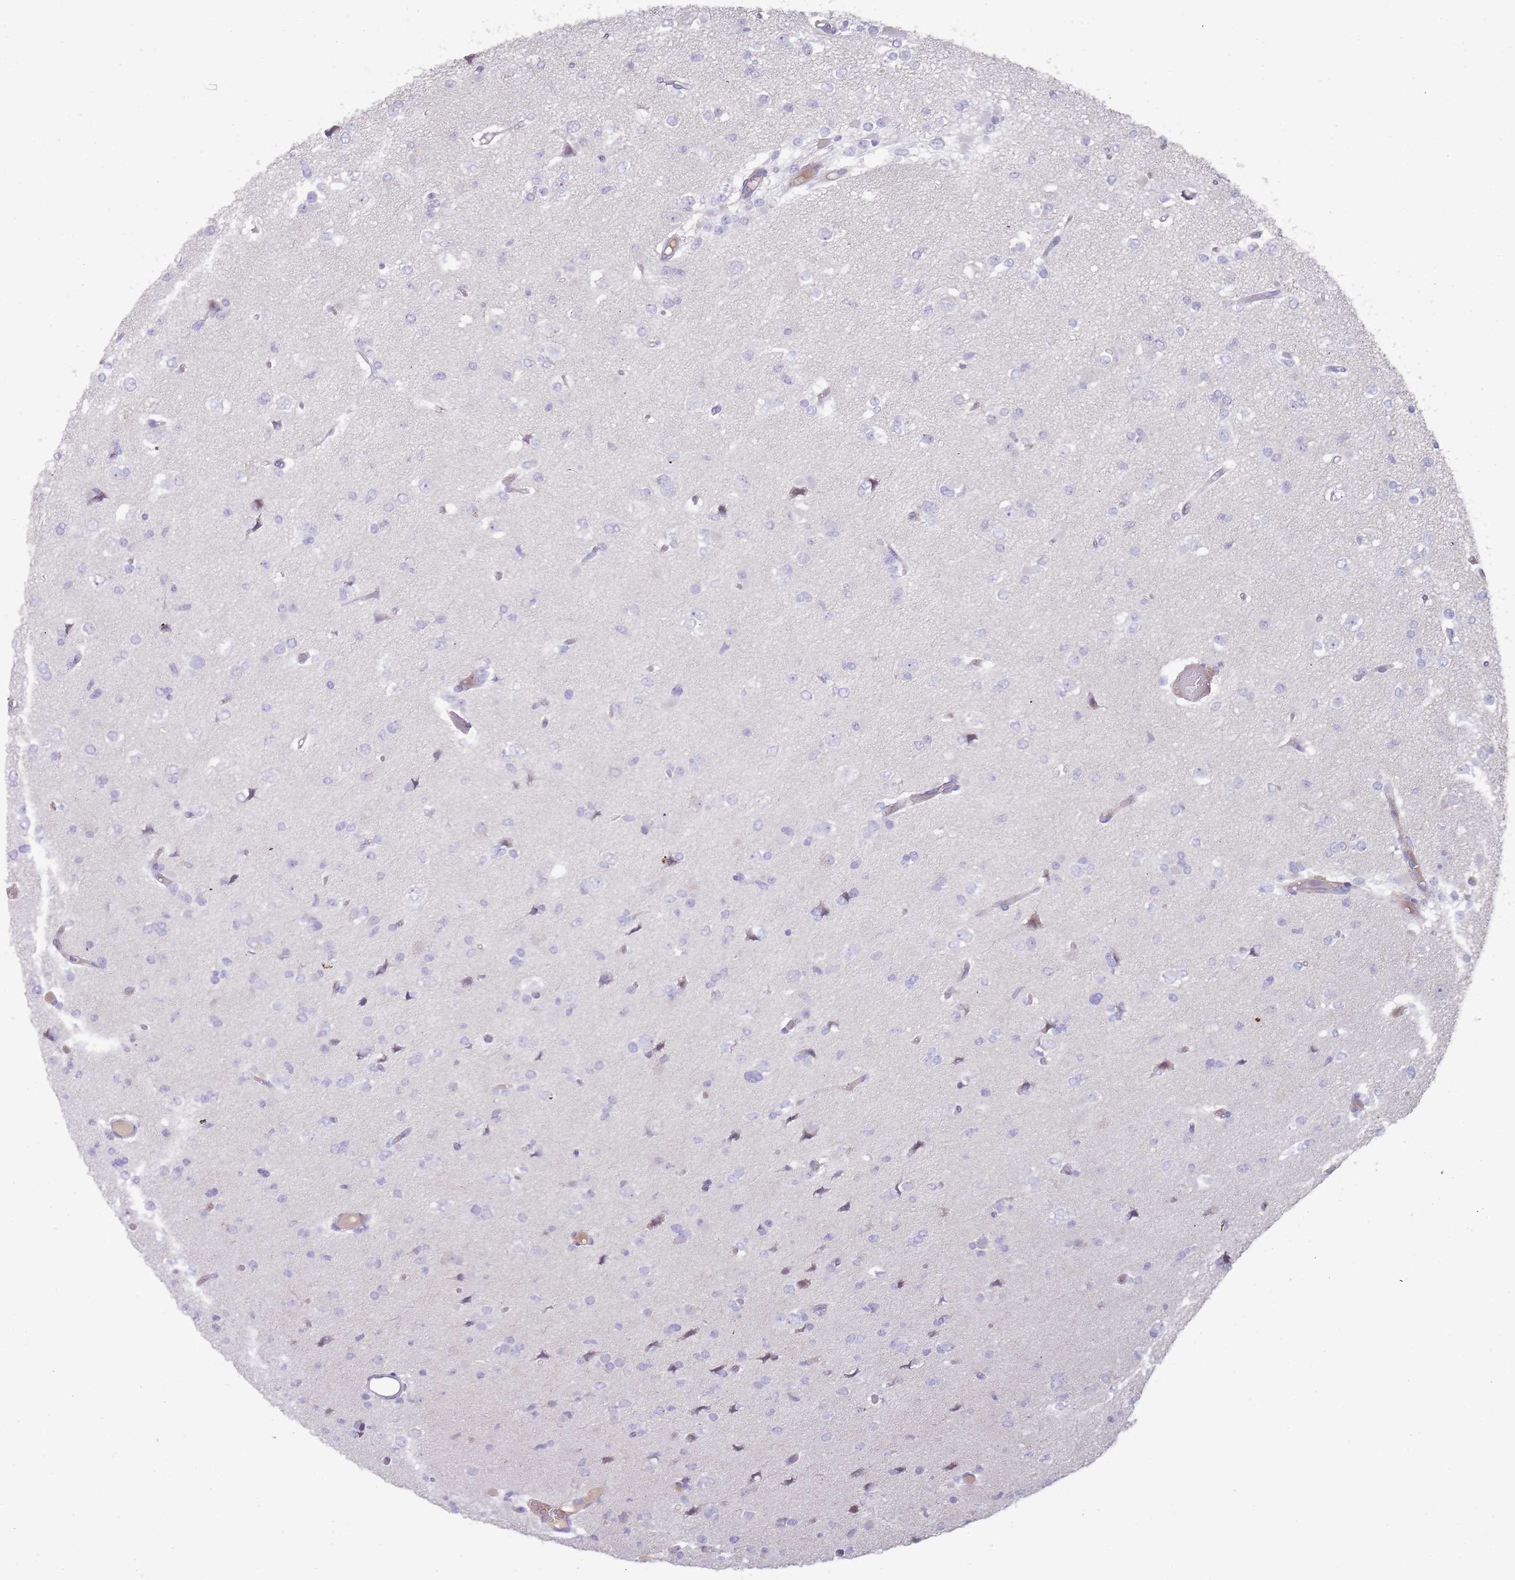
{"staining": {"intensity": "negative", "quantity": "none", "location": "none"}, "tissue": "glioma", "cell_type": "Tumor cells", "image_type": "cancer", "snomed": [{"axis": "morphology", "description": "Glioma, malignant, Low grade"}, {"axis": "topography", "description": "Brain"}], "caption": "Immunohistochemistry histopathology image of human glioma stained for a protein (brown), which displays no positivity in tumor cells. (DAB immunohistochemistry with hematoxylin counter stain).", "gene": "PRAC1", "patient": {"sex": "female", "age": 22}}